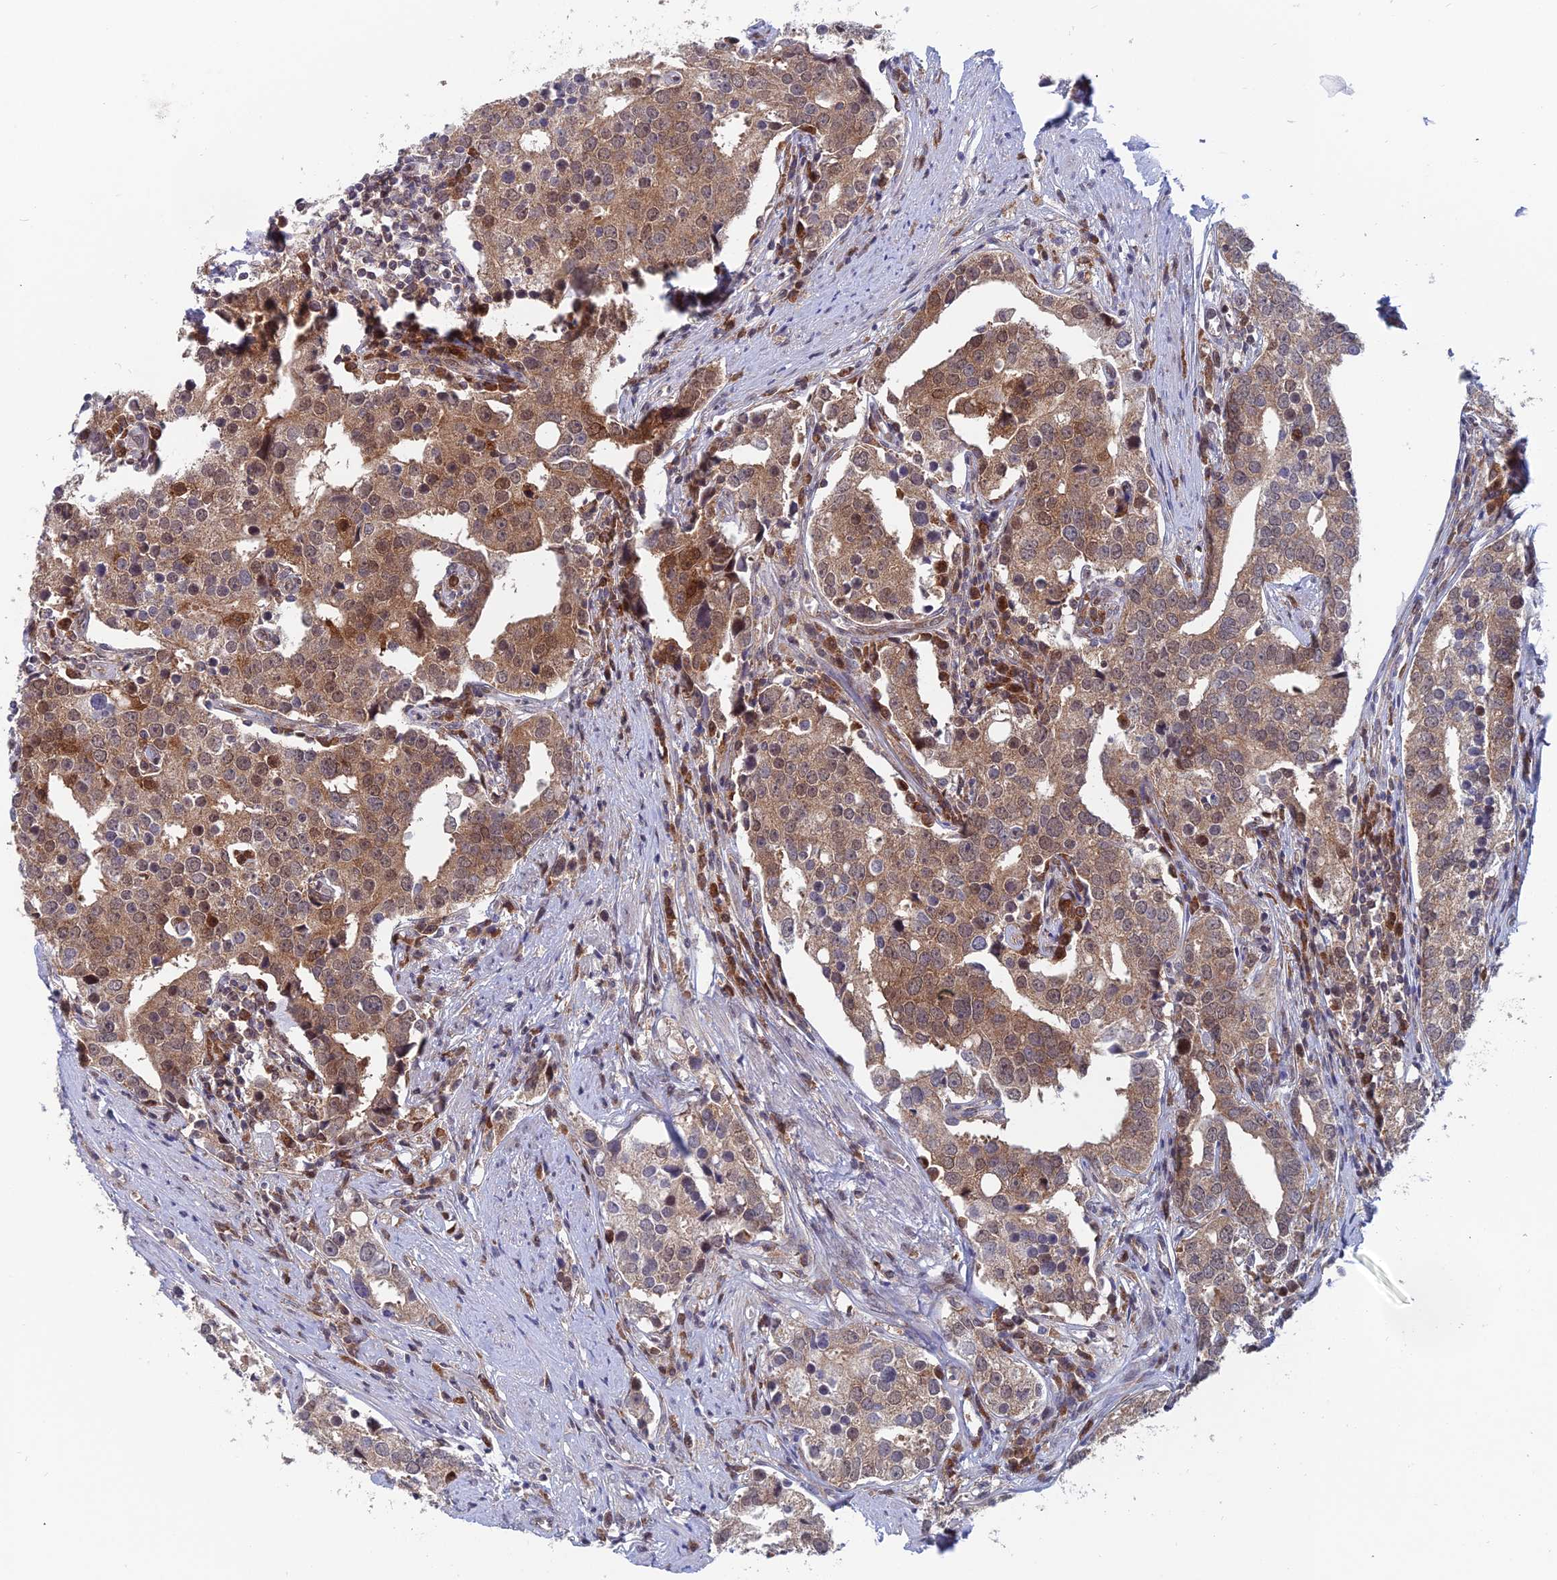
{"staining": {"intensity": "moderate", "quantity": ">75%", "location": "cytoplasmic/membranous,nuclear"}, "tissue": "prostate cancer", "cell_type": "Tumor cells", "image_type": "cancer", "snomed": [{"axis": "morphology", "description": "Adenocarcinoma, High grade"}, {"axis": "topography", "description": "Prostate"}], "caption": "Protein staining of prostate cancer (high-grade adenocarcinoma) tissue reveals moderate cytoplasmic/membranous and nuclear expression in about >75% of tumor cells.", "gene": "IGBP1", "patient": {"sex": "male", "age": 71}}